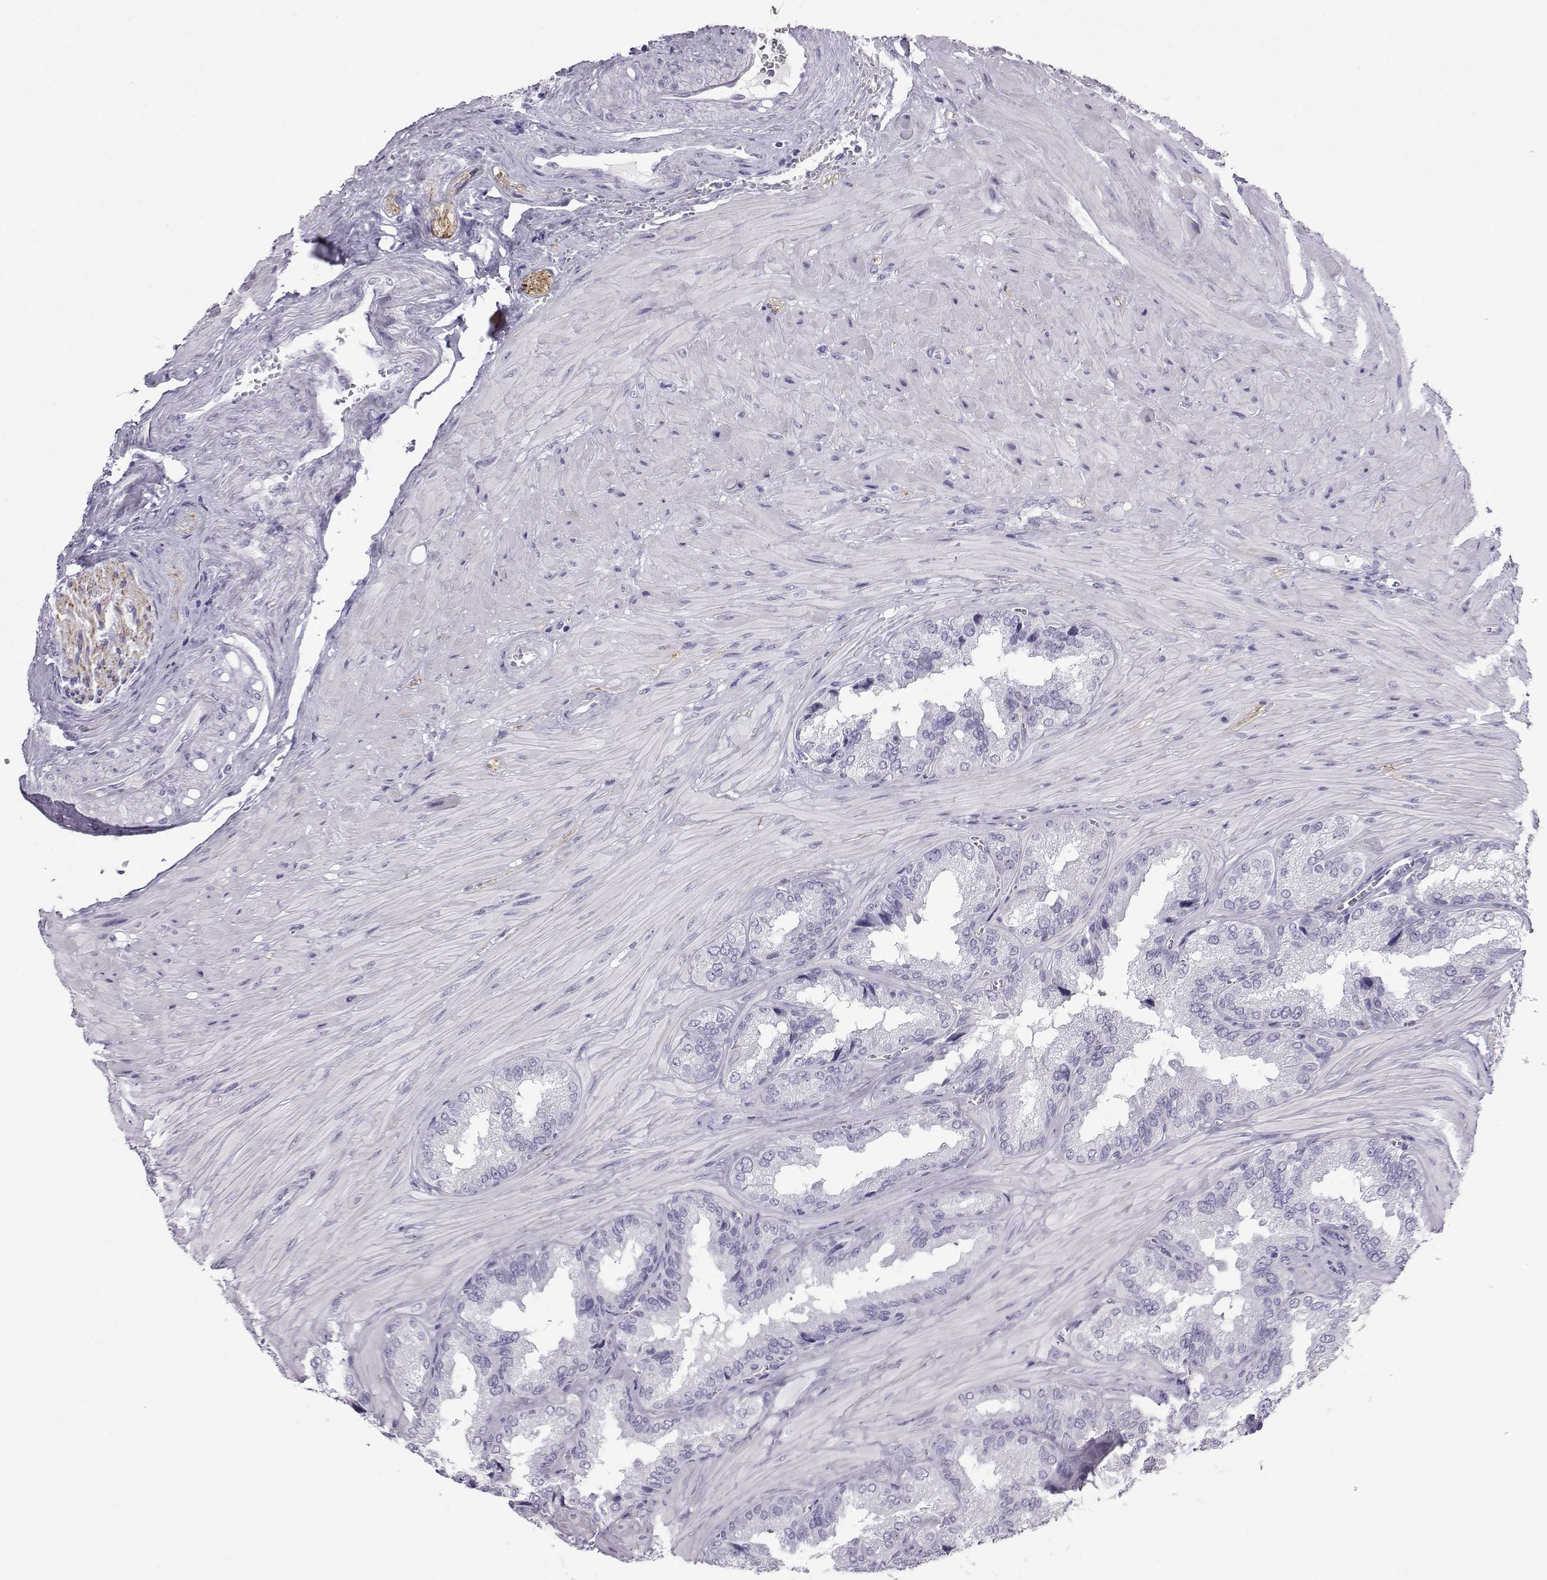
{"staining": {"intensity": "negative", "quantity": "none", "location": "none"}, "tissue": "seminal vesicle", "cell_type": "Glandular cells", "image_type": "normal", "snomed": [{"axis": "morphology", "description": "Normal tissue, NOS"}, {"axis": "topography", "description": "Seminal veicle"}], "caption": "This is an immunohistochemistry (IHC) photomicrograph of benign seminal vesicle. There is no expression in glandular cells.", "gene": "NEFL", "patient": {"sex": "male", "age": 37}}